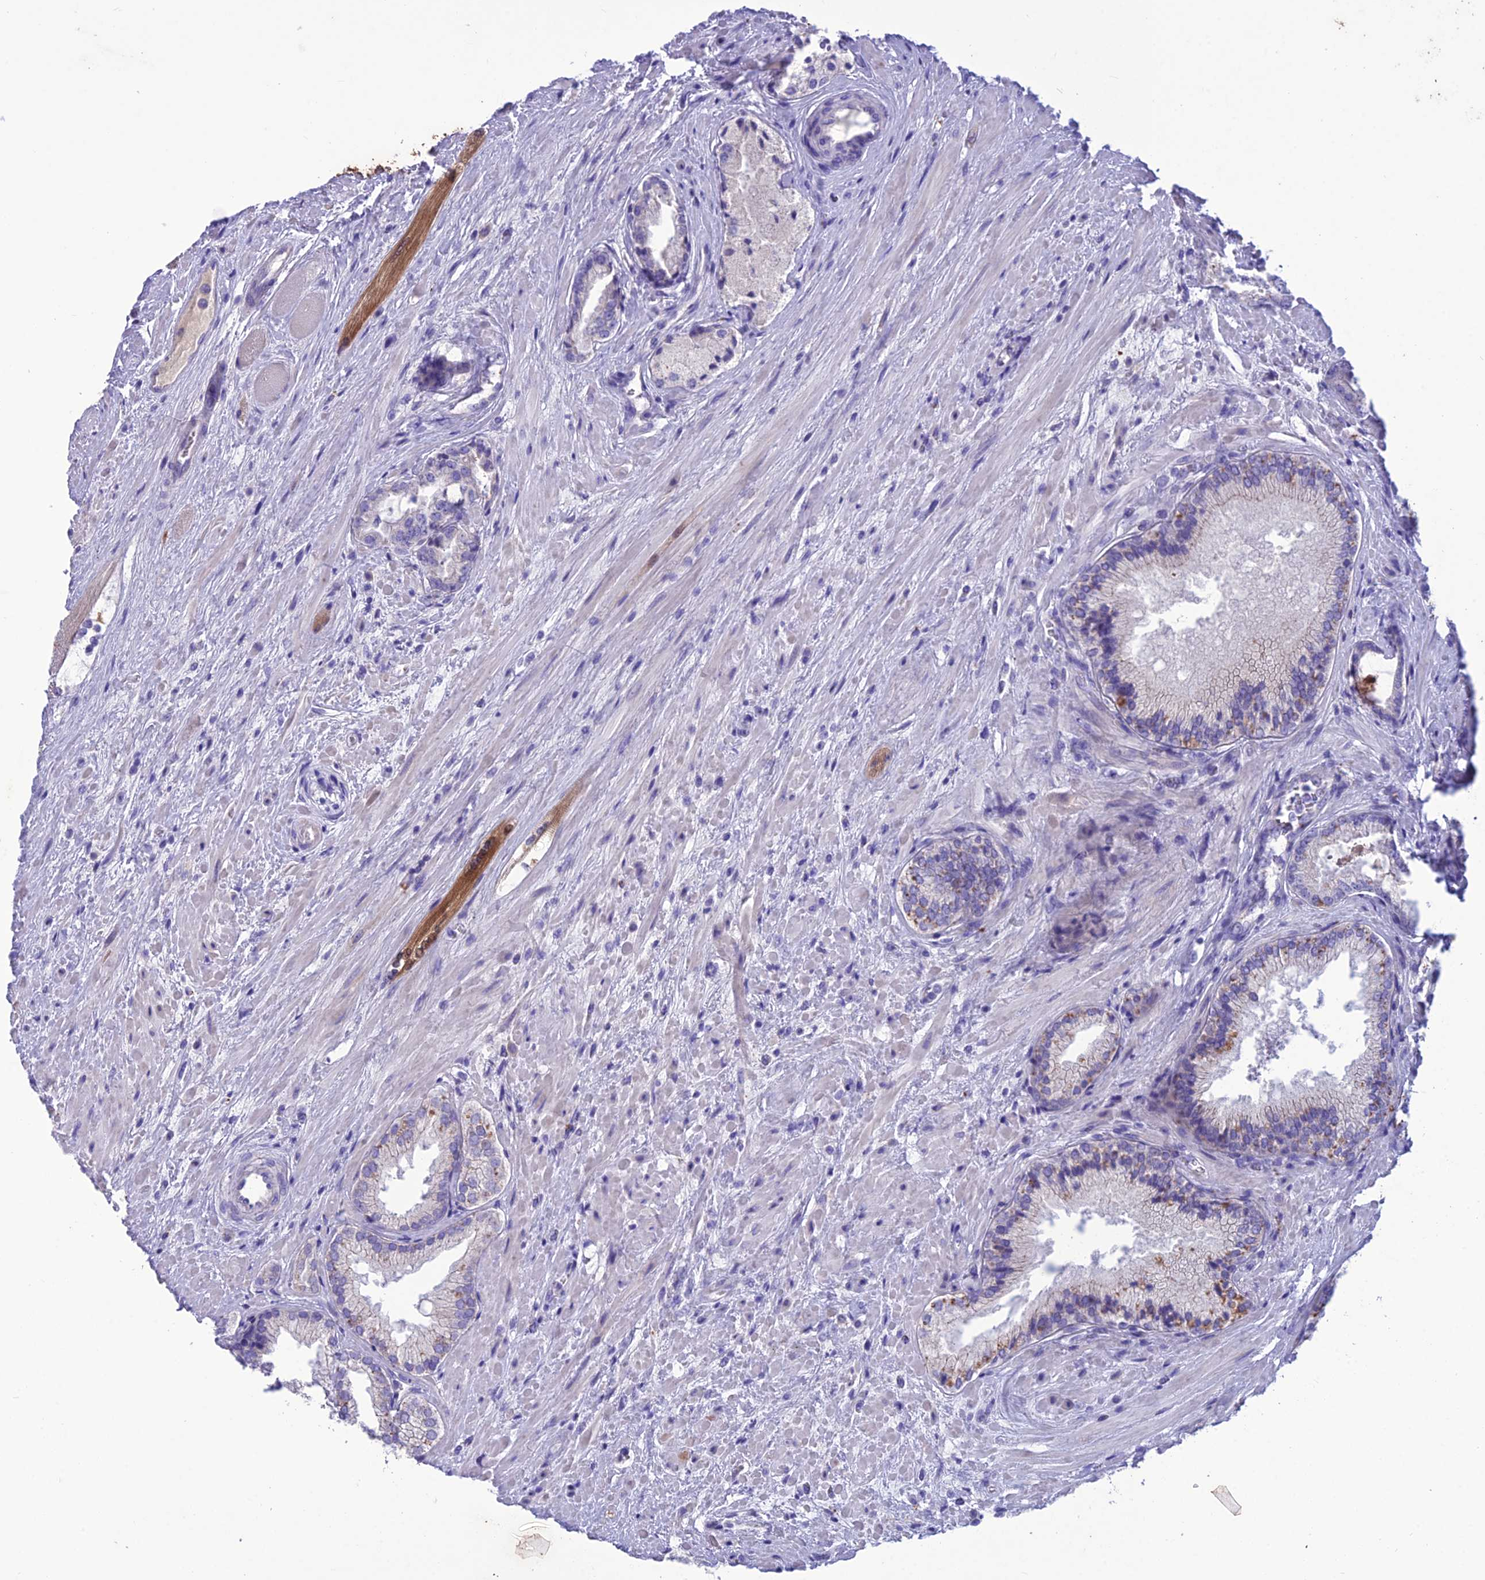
{"staining": {"intensity": "moderate", "quantity": "<25%", "location": "cytoplasmic/membranous"}, "tissue": "prostate cancer", "cell_type": "Tumor cells", "image_type": "cancer", "snomed": [{"axis": "morphology", "description": "Adenocarcinoma, High grade"}, {"axis": "topography", "description": "Prostate"}], "caption": "This photomicrograph demonstrates IHC staining of prostate high-grade adenocarcinoma, with low moderate cytoplasmic/membranous staining in approximately <25% of tumor cells.", "gene": "IFT172", "patient": {"sex": "male", "age": 71}}